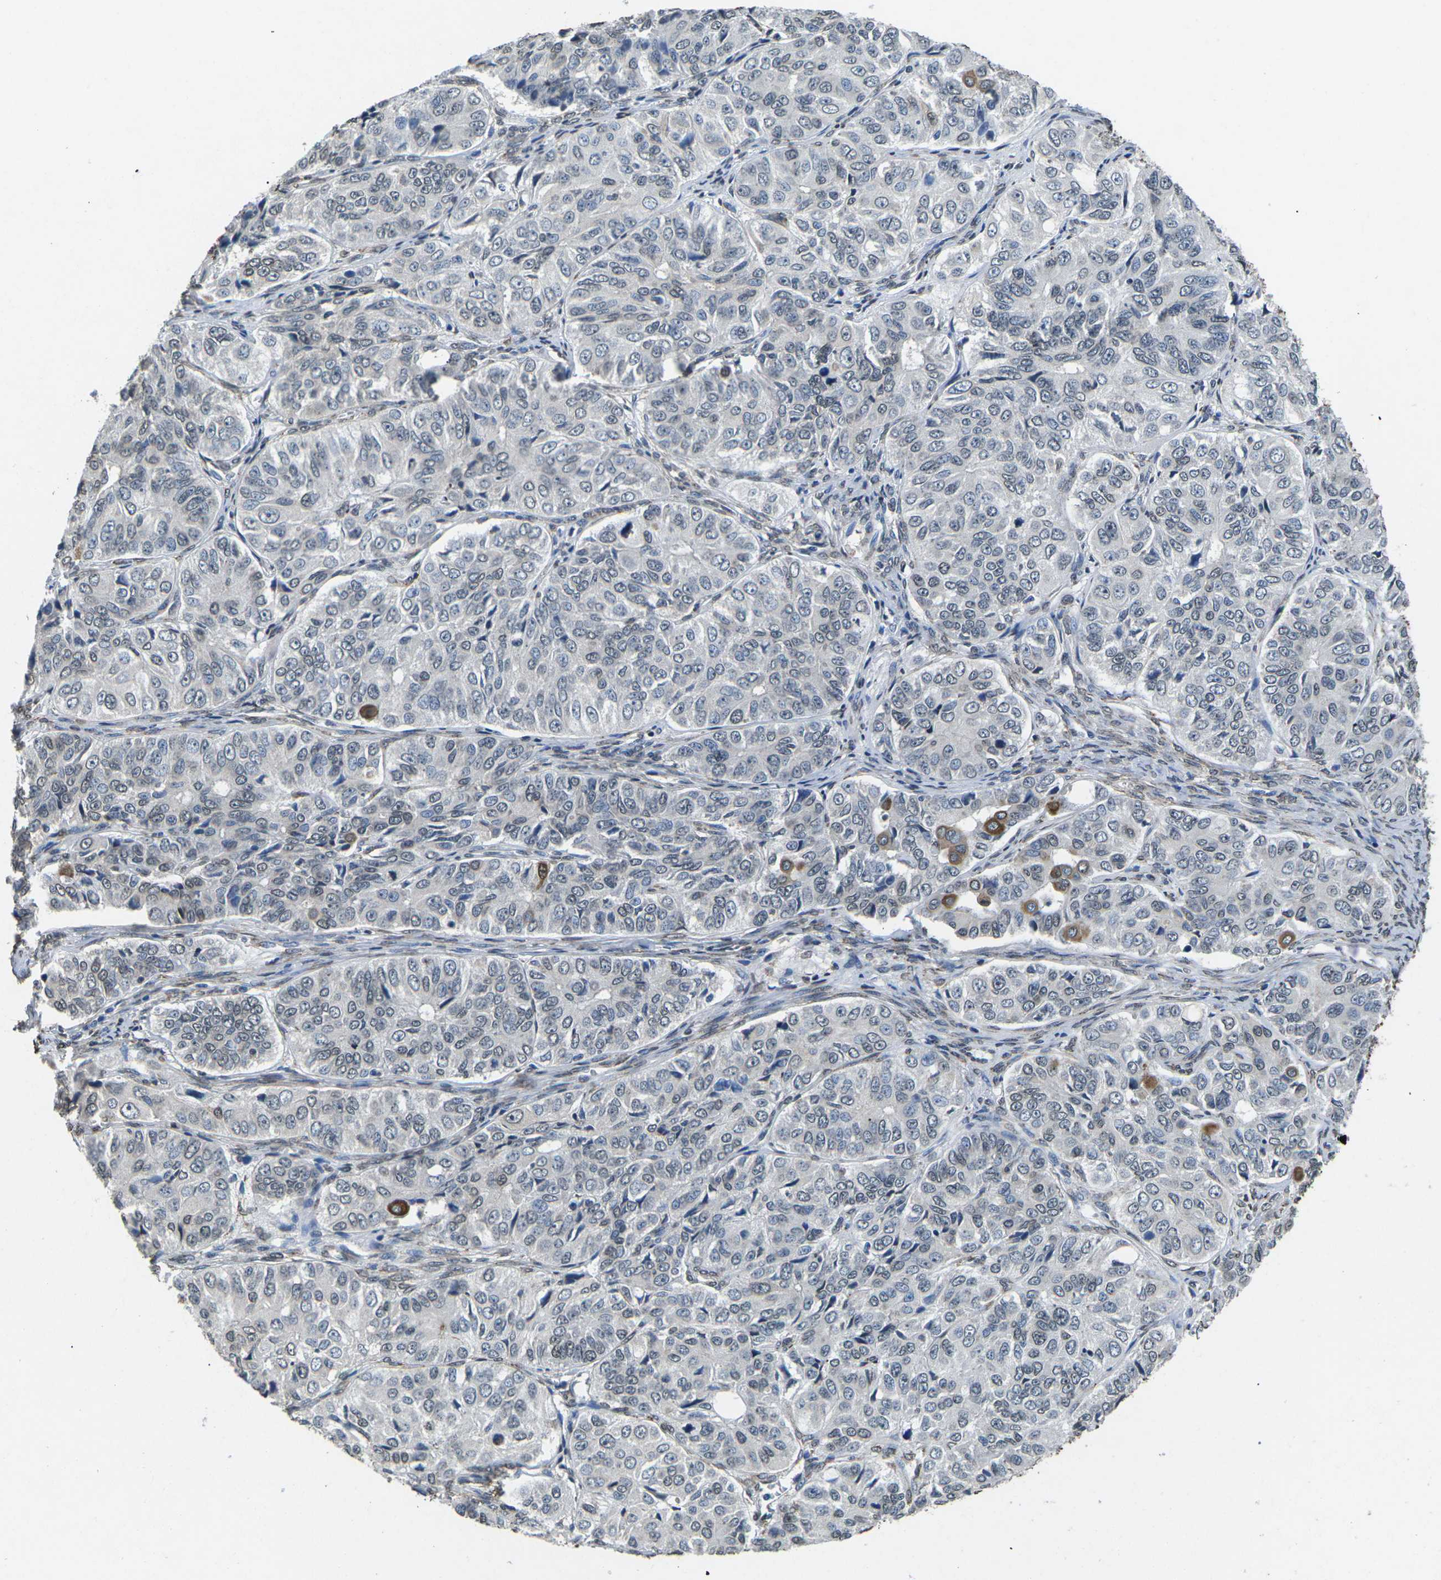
{"staining": {"intensity": "weak", "quantity": "<25%", "location": "cytoplasmic/membranous"}, "tissue": "ovarian cancer", "cell_type": "Tumor cells", "image_type": "cancer", "snomed": [{"axis": "morphology", "description": "Carcinoma, endometroid"}, {"axis": "topography", "description": "Ovary"}], "caption": "The image demonstrates no significant expression in tumor cells of ovarian cancer.", "gene": "SCNN1B", "patient": {"sex": "female", "age": 51}}